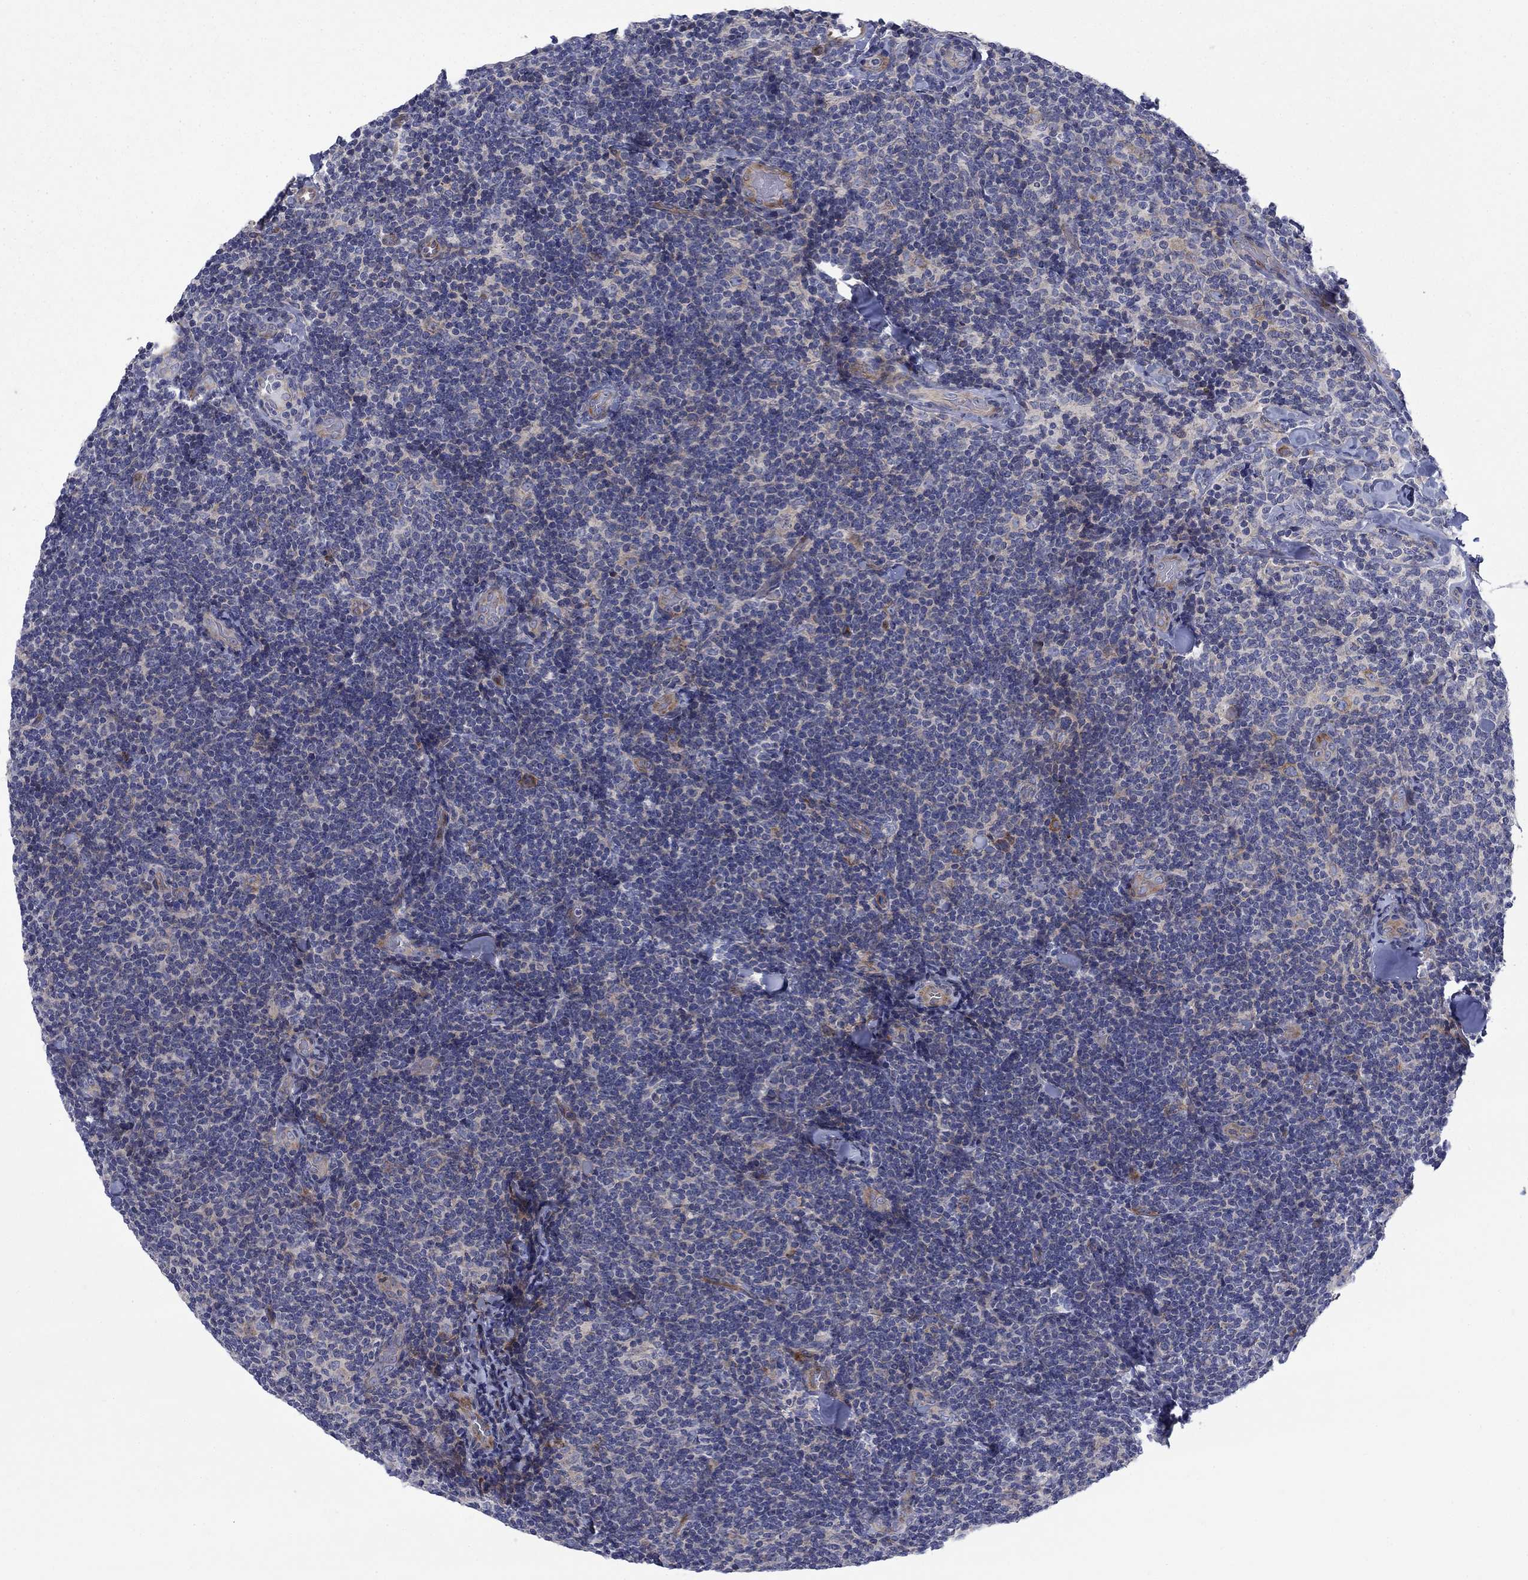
{"staining": {"intensity": "negative", "quantity": "none", "location": "none"}, "tissue": "lymphoma", "cell_type": "Tumor cells", "image_type": "cancer", "snomed": [{"axis": "morphology", "description": "Malignant lymphoma, non-Hodgkin's type, Low grade"}, {"axis": "topography", "description": "Lymph node"}], "caption": "The micrograph displays no significant expression in tumor cells of lymphoma.", "gene": "FXR1", "patient": {"sex": "female", "age": 56}}